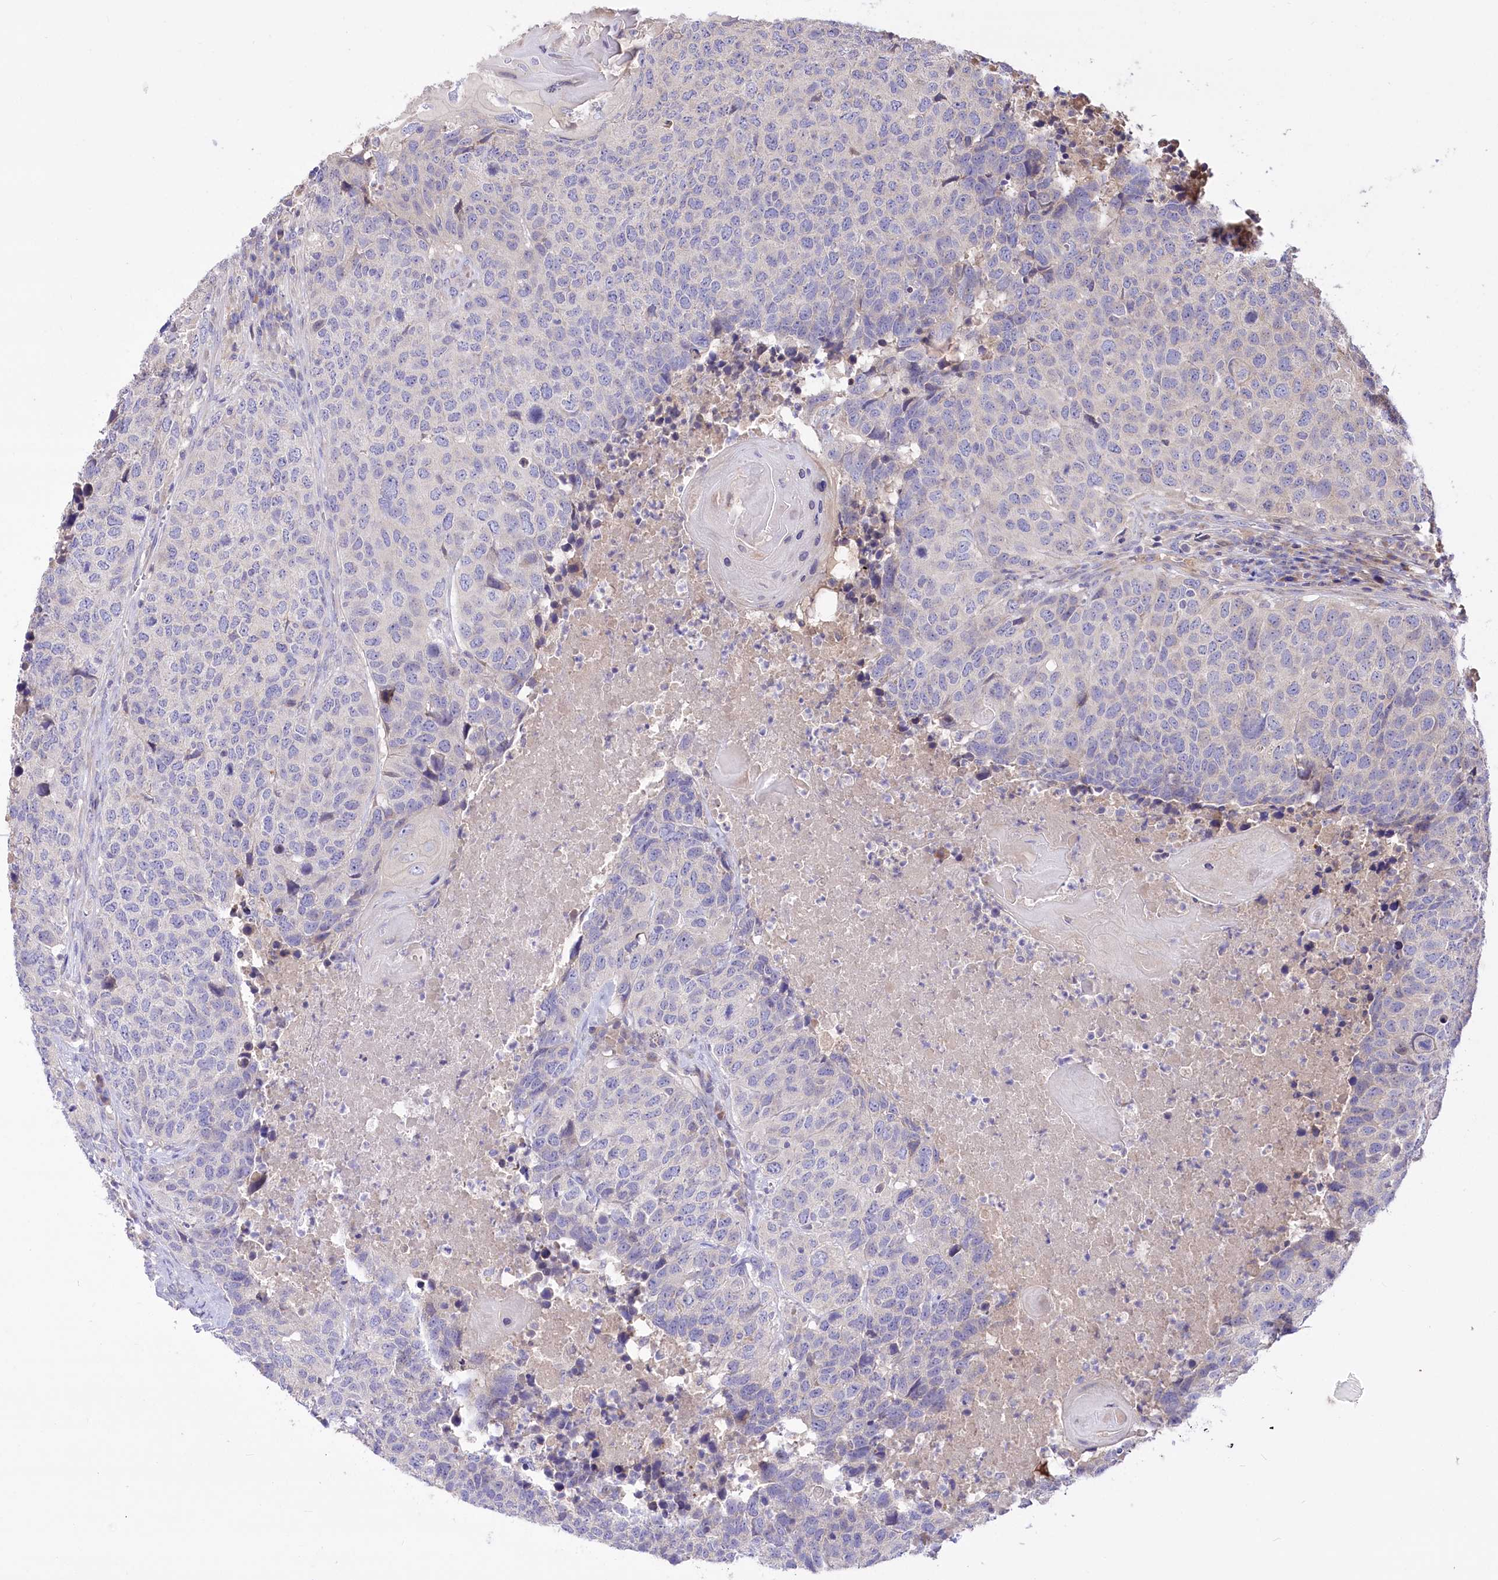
{"staining": {"intensity": "negative", "quantity": "none", "location": "none"}, "tissue": "head and neck cancer", "cell_type": "Tumor cells", "image_type": "cancer", "snomed": [{"axis": "morphology", "description": "Squamous cell carcinoma, NOS"}, {"axis": "topography", "description": "Head-Neck"}], "caption": "Immunohistochemical staining of squamous cell carcinoma (head and neck) demonstrates no significant expression in tumor cells. (DAB (3,3'-diaminobenzidine) immunohistochemistry visualized using brightfield microscopy, high magnification).", "gene": "PBLD", "patient": {"sex": "male", "age": 66}}